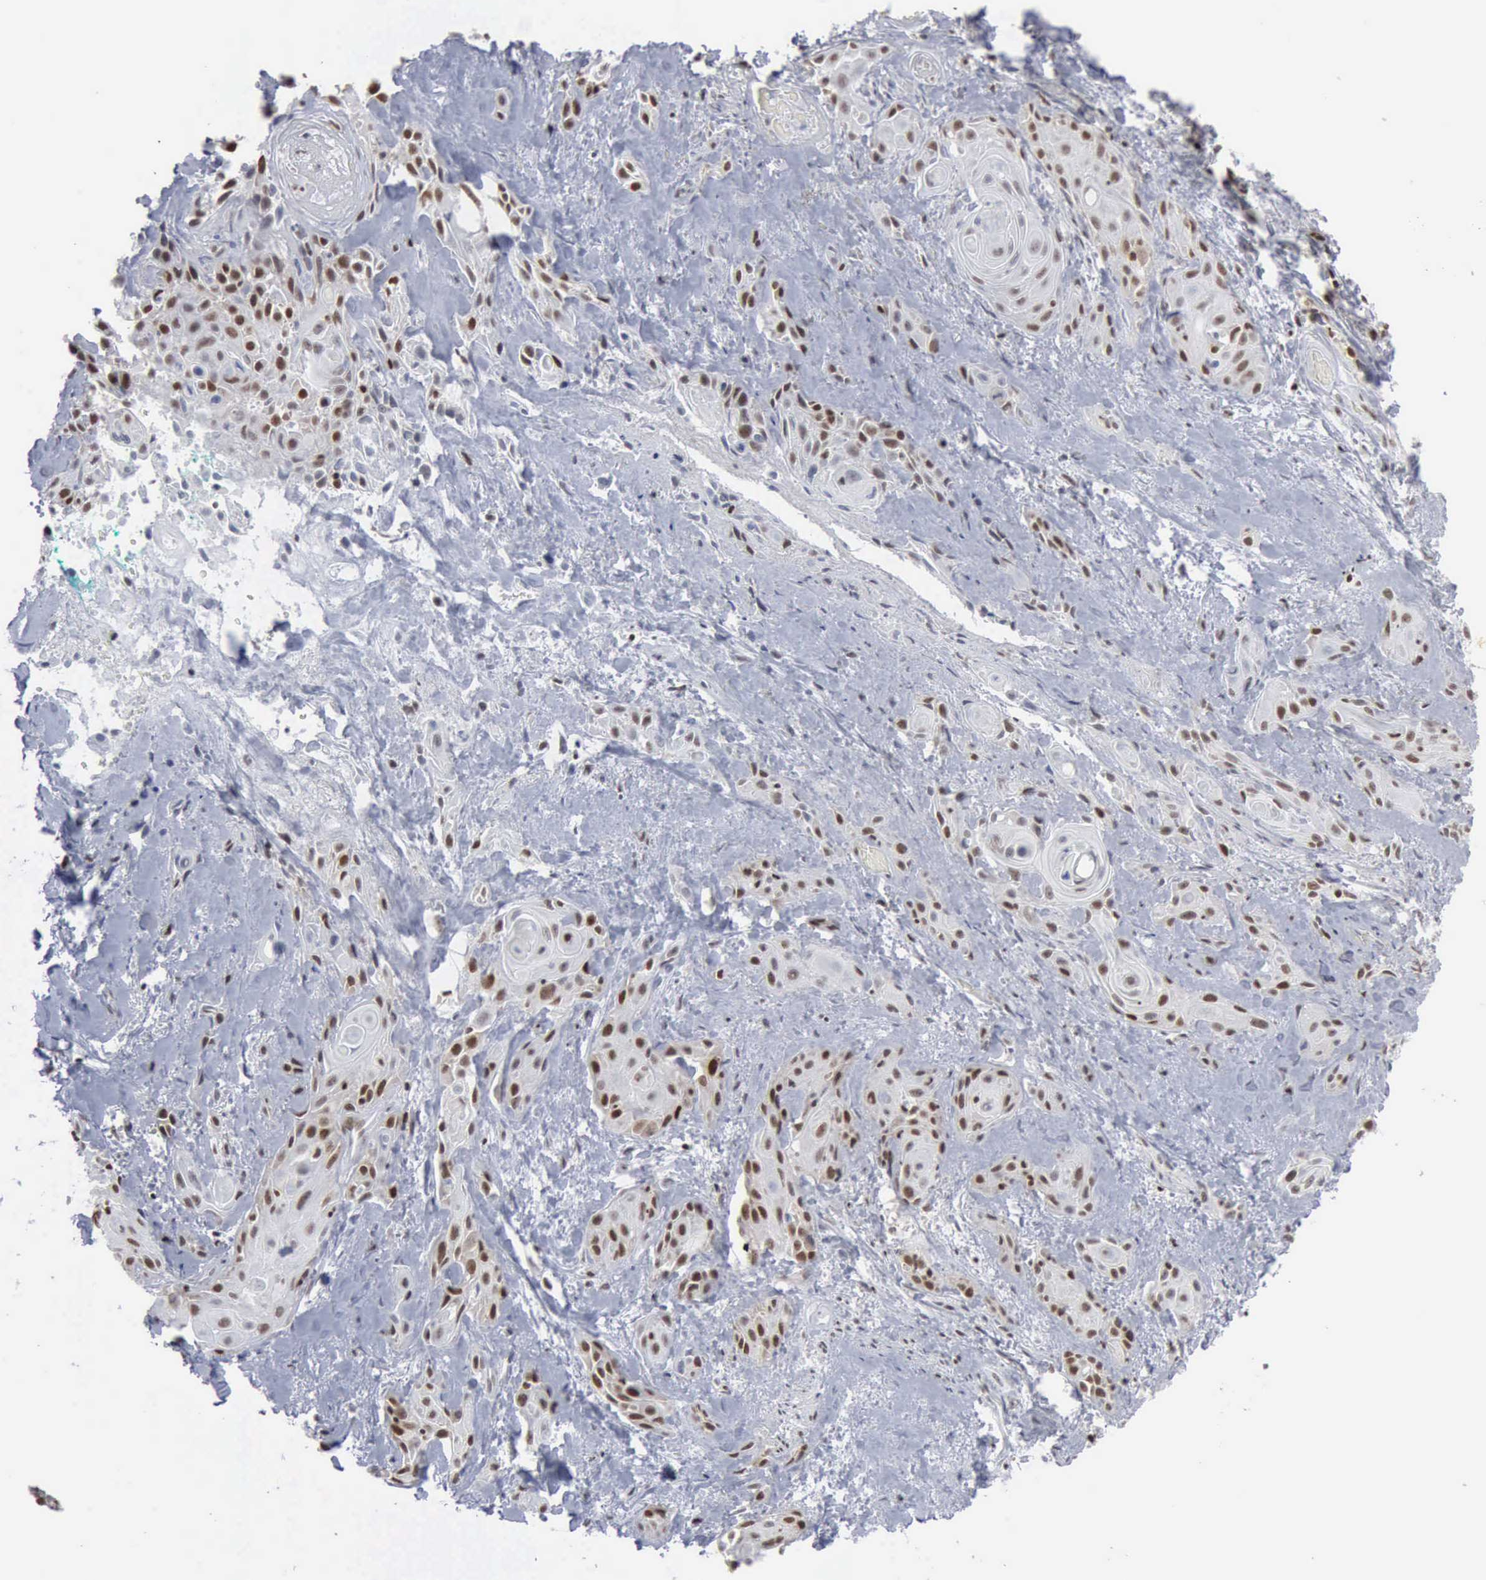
{"staining": {"intensity": "strong", "quantity": "25%-75%", "location": "nuclear"}, "tissue": "skin cancer", "cell_type": "Tumor cells", "image_type": "cancer", "snomed": [{"axis": "morphology", "description": "Squamous cell carcinoma, NOS"}, {"axis": "topography", "description": "Skin"}, {"axis": "topography", "description": "Anal"}], "caption": "Tumor cells show high levels of strong nuclear positivity in approximately 25%-75% of cells in human skin cancer (squamous cell carcinoma).", "gene": "XPA", "patient": {"sex": "male", "age": 64}}